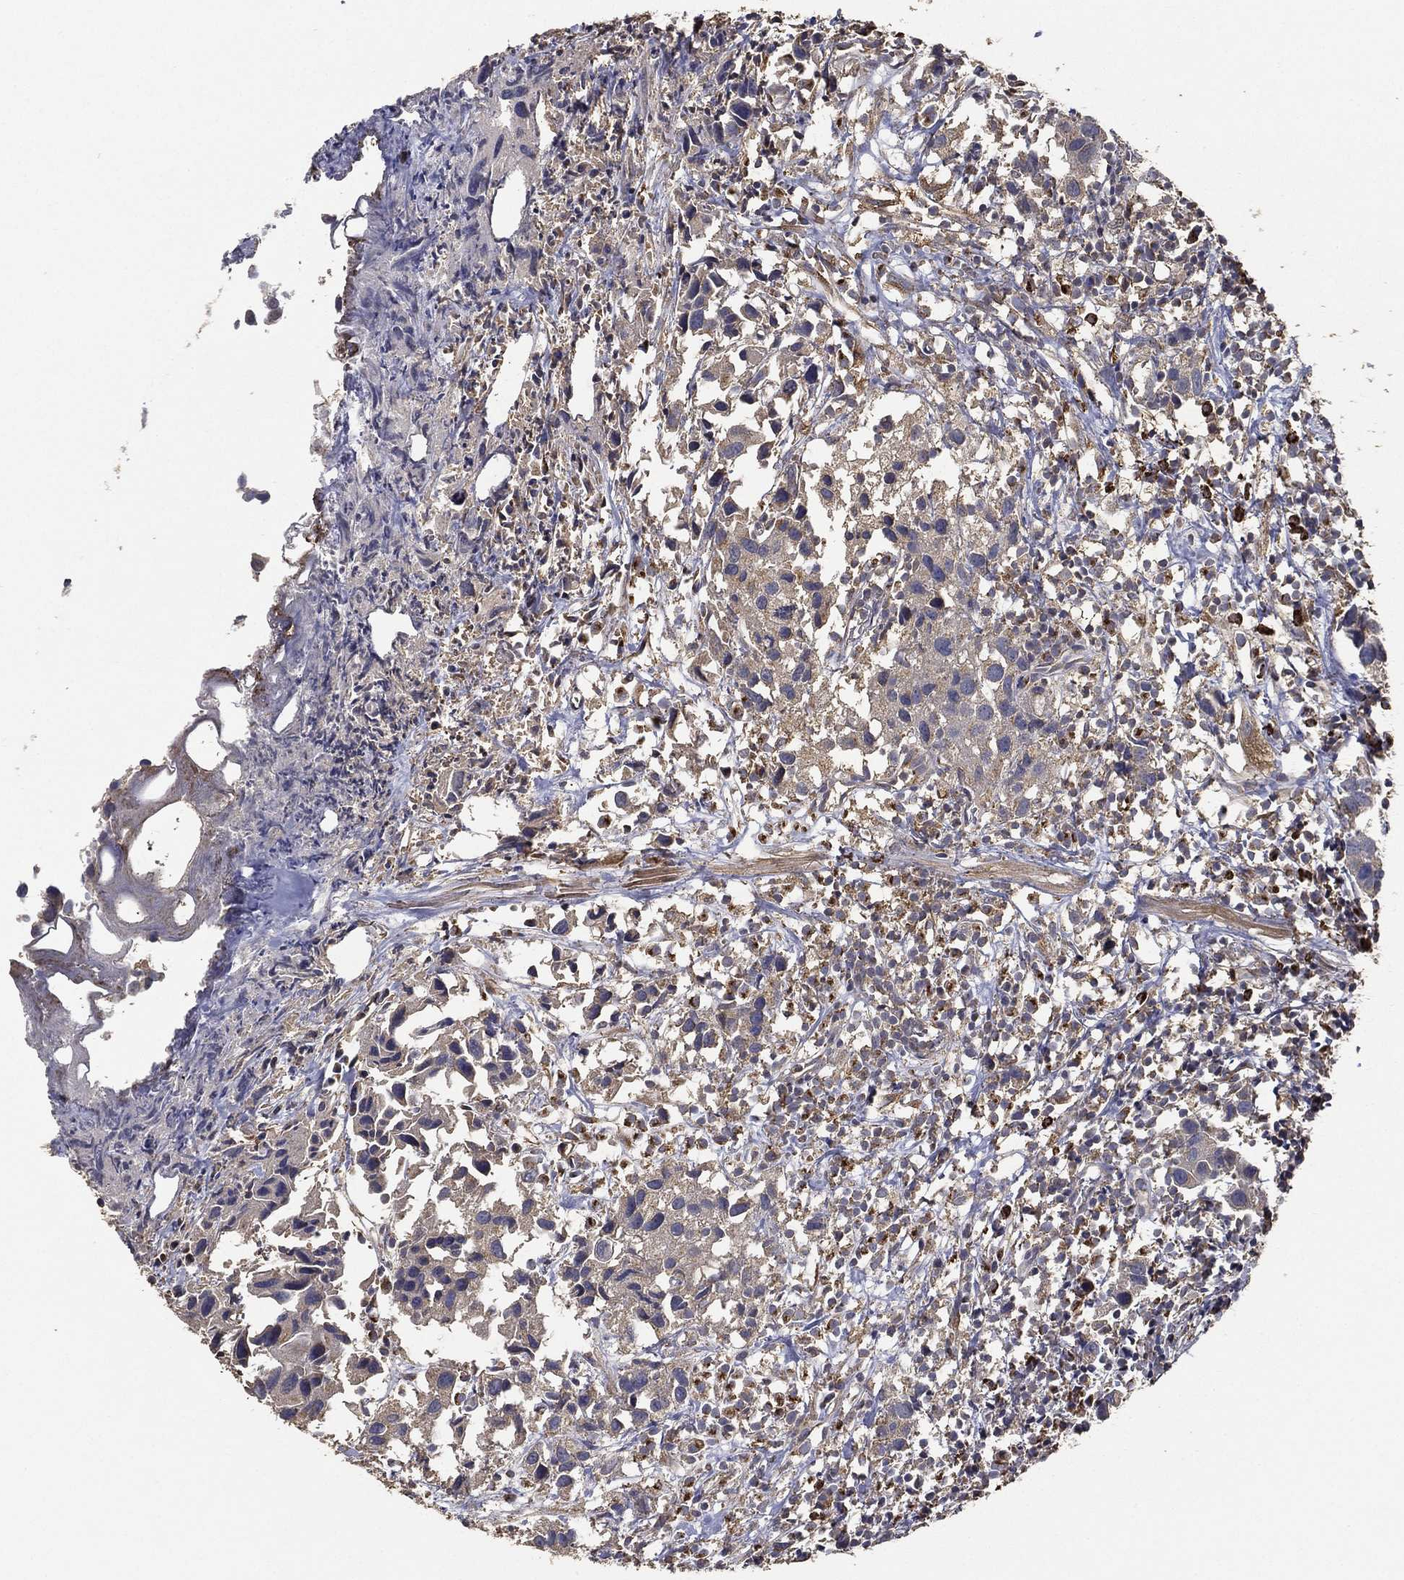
{"staining": {"intensity": "weak", "quantity": "<25%", "location": "cytoplasmic/membranous"}, "tissue": "urothelial cancer", "cell_type": "Tumor cells", "image_type": "cancer", "snomed": [{"axis": "morphology", "description": "Urothelial carcinoma, High grade"}, {"axis": "topography", "description": "Urinary bladder"}], "caption": "A histopathology image of urothelial cancer stained for a protein shows no brown staining in tumor cells.", "gene": "GPR183", "patient": {"sex": "male", "age": 79}}